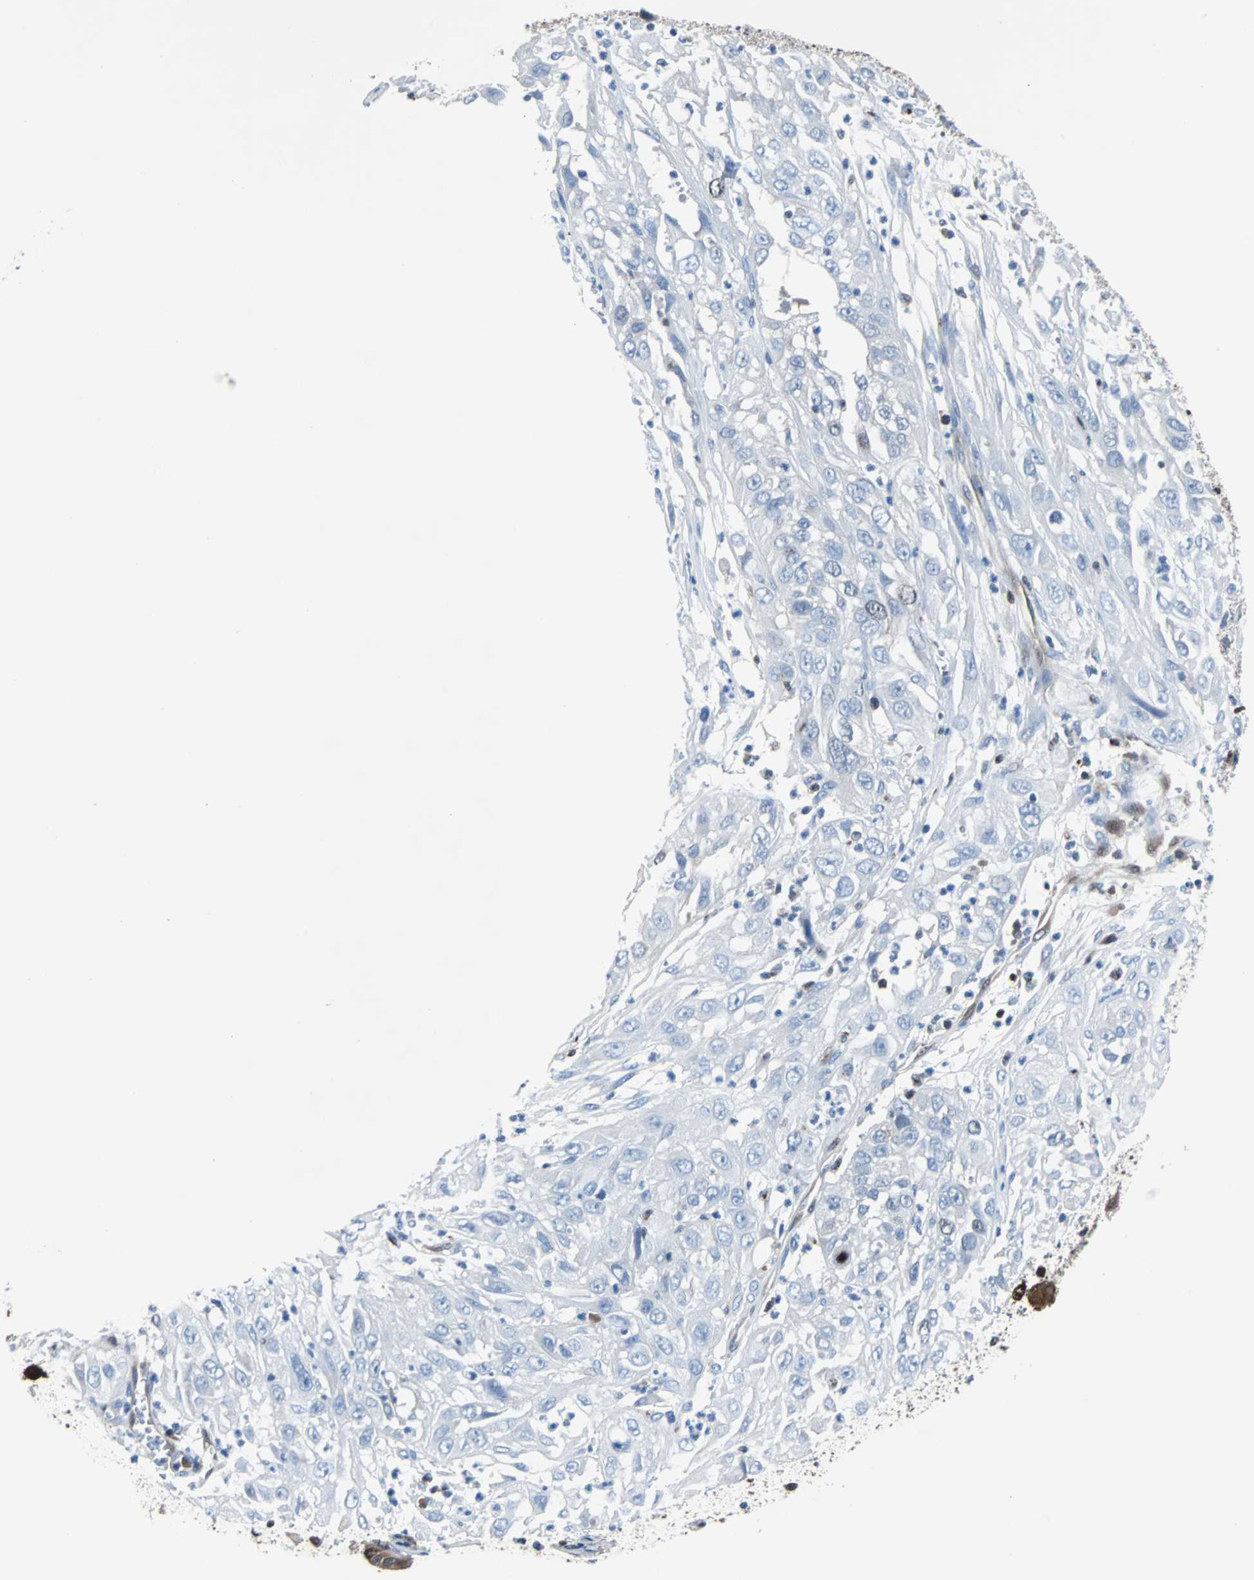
{"staining": {"intensity": "negative", "quantity": "none", "location": "none"}, "tissue": "cervical cancer", "cell_type": "Tumor cells", "image_type": "cancer", "snomed": [{"axis": "morphology", "description": "Squamous cell carcinoma, NOS"}, {"axis": "topography", "description": "Cervix"}], "caption": "IHC micrograph of human cervical cancer (squamous cell carcinoma) stained for a protein (brown), which demonstrates no staining in tumor cells.", "gene": "MAP2K6", "patient": {"sex": "female", "age": 32}}